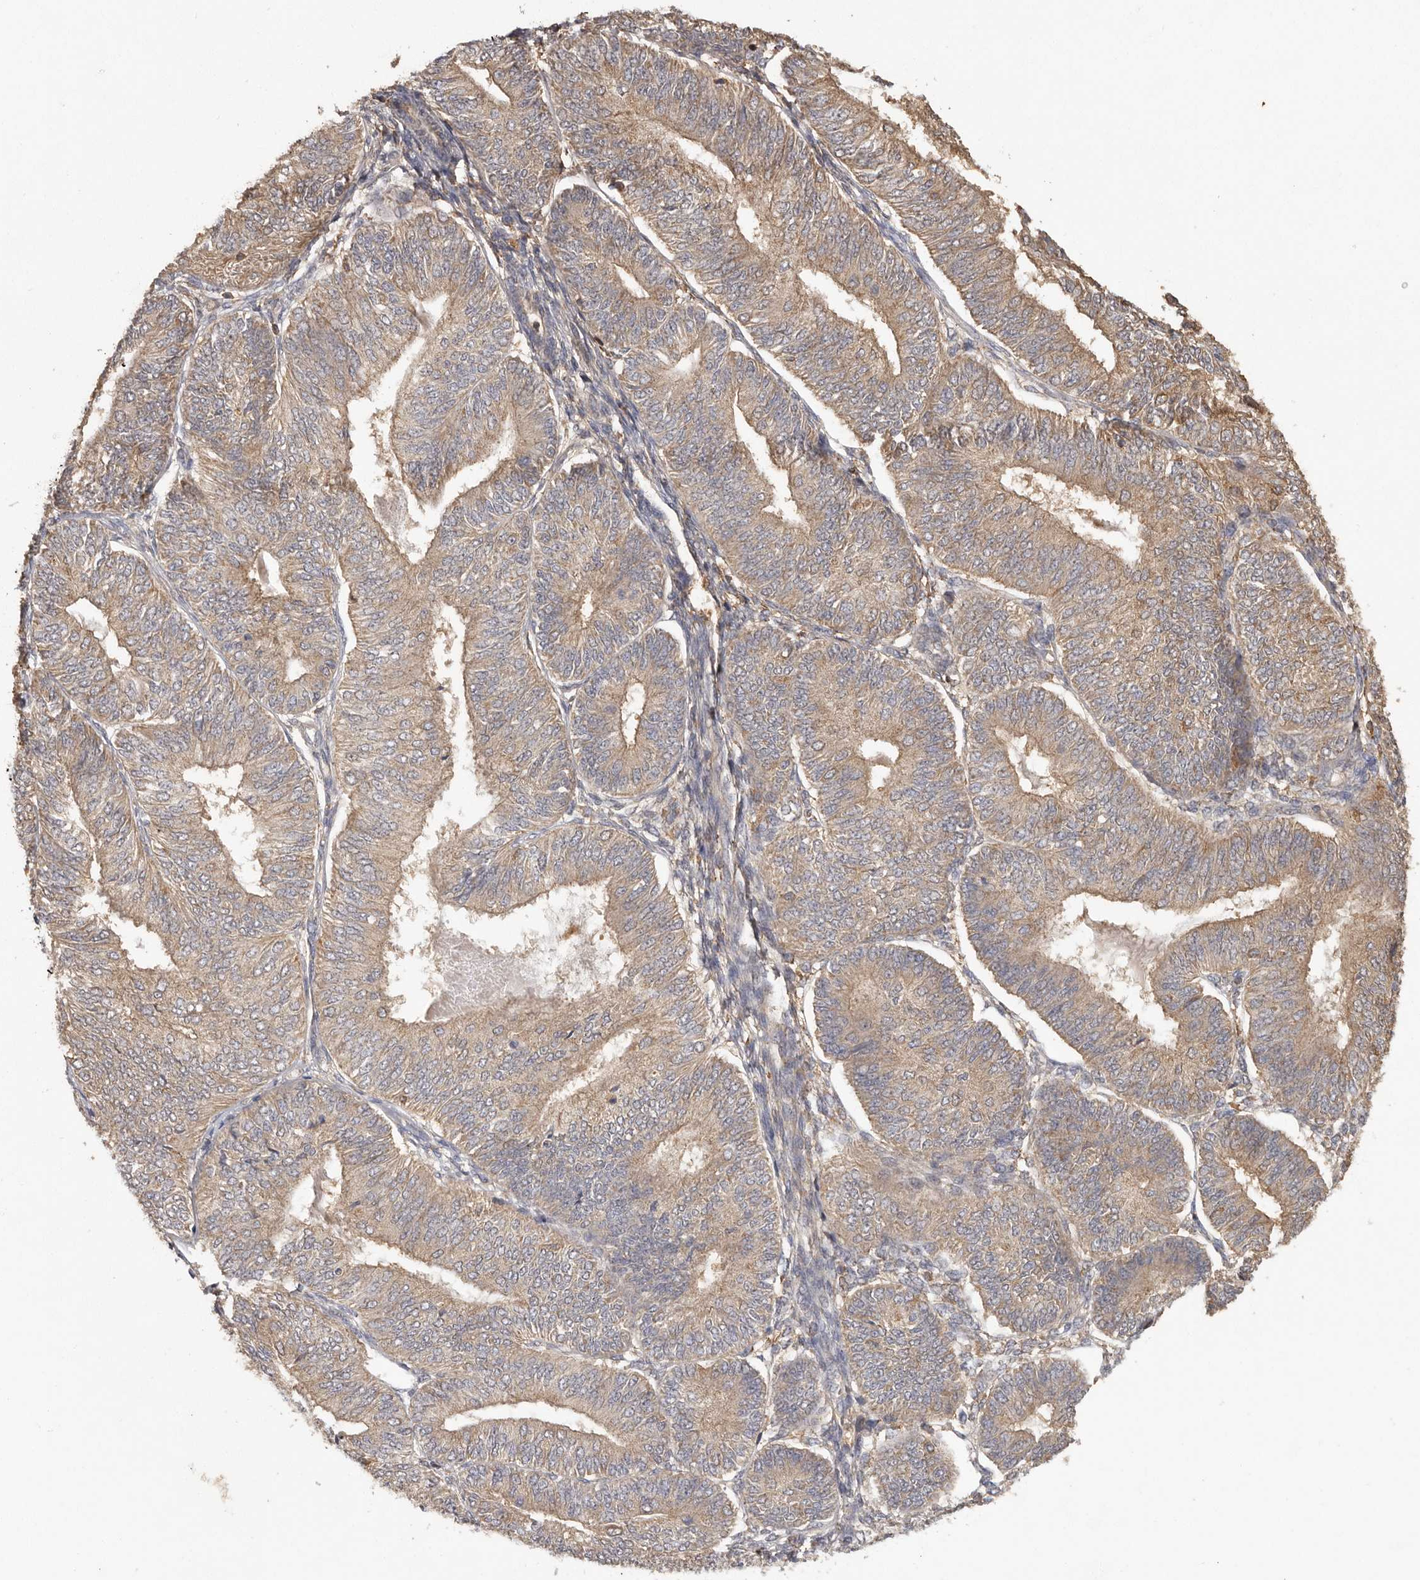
{"staining": {"intensity": "moderate", "quantity": ">75%", "location": "cytoplasmic/membranous"}, "tissue": "endometrial cancer", "cell_type": "Tumor cells", "image_type": "cancer", "snomed": [{"axis": "morphology", "description": "Adenocarcinoma, NOS"}, {"axis": "topography", "description": "Endometrium"}], "caption": "Immunohistochemical staining of human endometrial adenocarcinoma shows medium levels of moderate cytoplasmic/membranous protein expression in approximately >75% of tumor cells.", "gene": "RWDD1", "patient": {"sex": "female", "age": 58}}